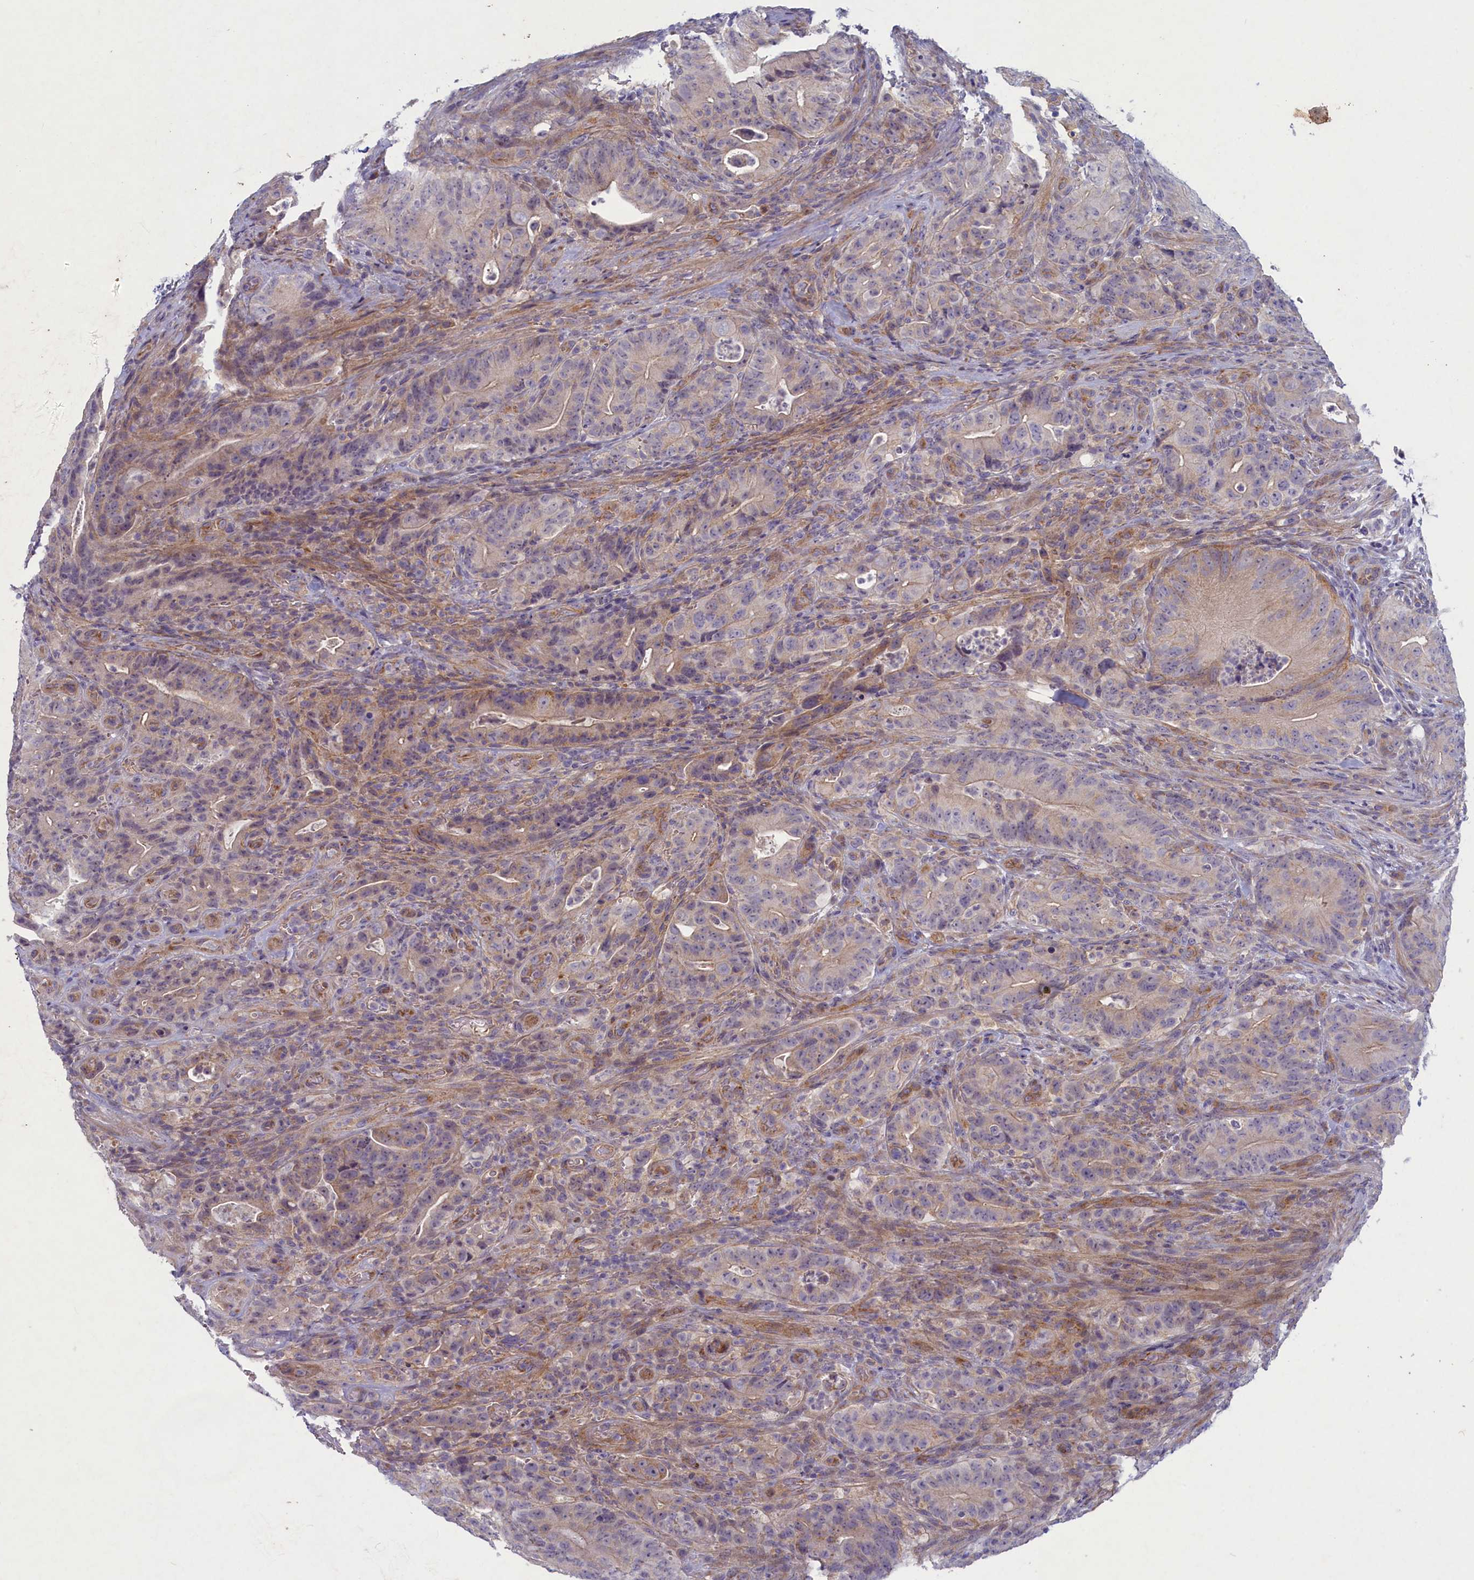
{"staining": {"intensity": "weak", "quantity": "25%-75%", "location": "cytoplasmic/membranous"}, "tissue": "colorectal cancer", "cell_type": "Tumor cells", "image_type": "cancer", "snomed": [{"axis": "morphology", "description": "Normal tissue, NOS"}, {"axis": "topography", "description": "Colon"}], "caption": "Weak cytoplasmic/membranous staining for a protein is identified in approximately 25%-75% of tumor cells of colorectal cancer using IHC.", "gene": "PLEKHG6", "patient": {"sex": "female", "age": 82}}